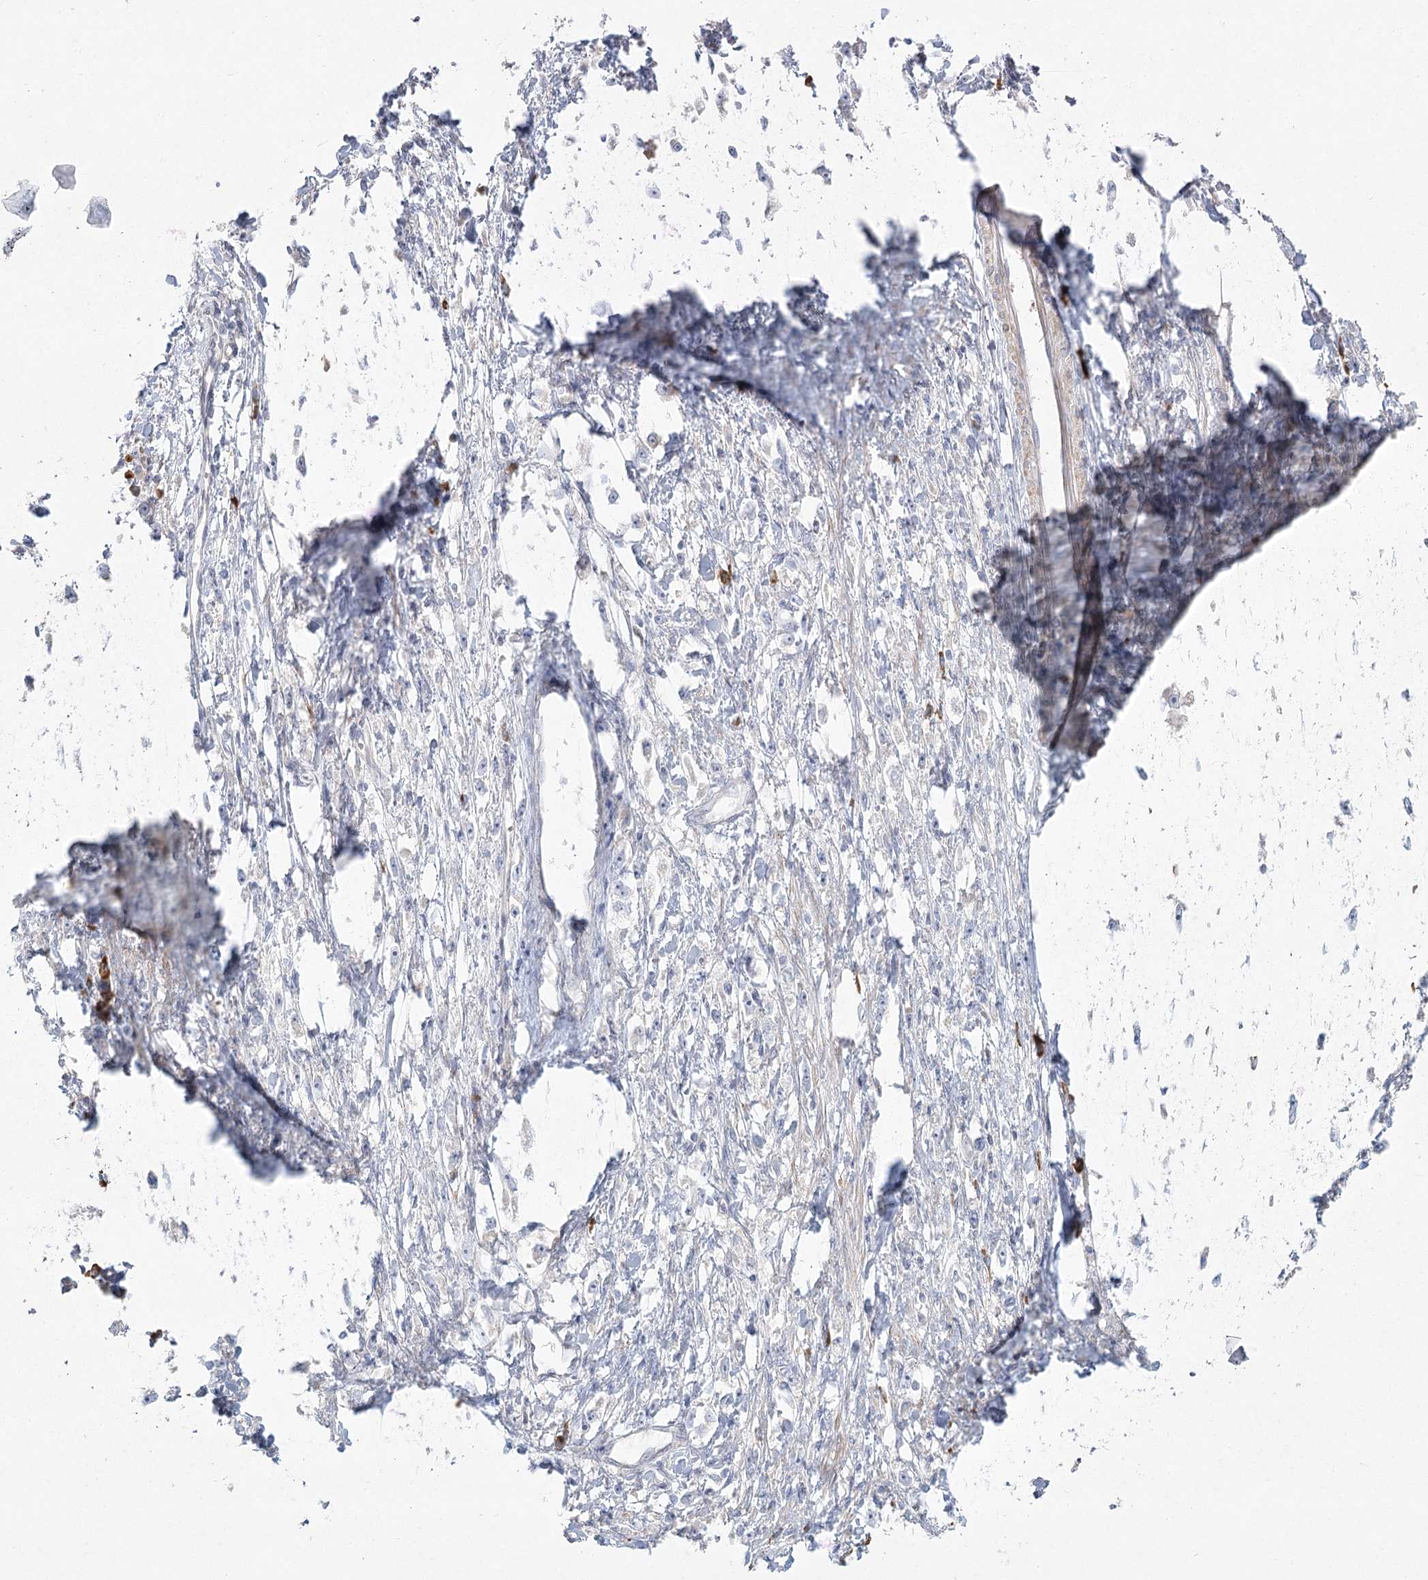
{"staining": {"intensity": "negative", "quantity": "none", "location": "none"}, "tissue": "stomach cancer", "cell_type": "Tumor cells", "image_type": "cancer", "snomed": [{"axis": "morphology", "description": "Adenocarcinoma, NOS"}, {"axis": "topography", "description": "Stomach"}], "caption": "Stomach adenocarcinoma stained for a protein using immunohistochemistry (IHC) reveals no staining tumor cells.", "gene": "CAMTA1", "patient": {"sex": "female", "age": 59}}